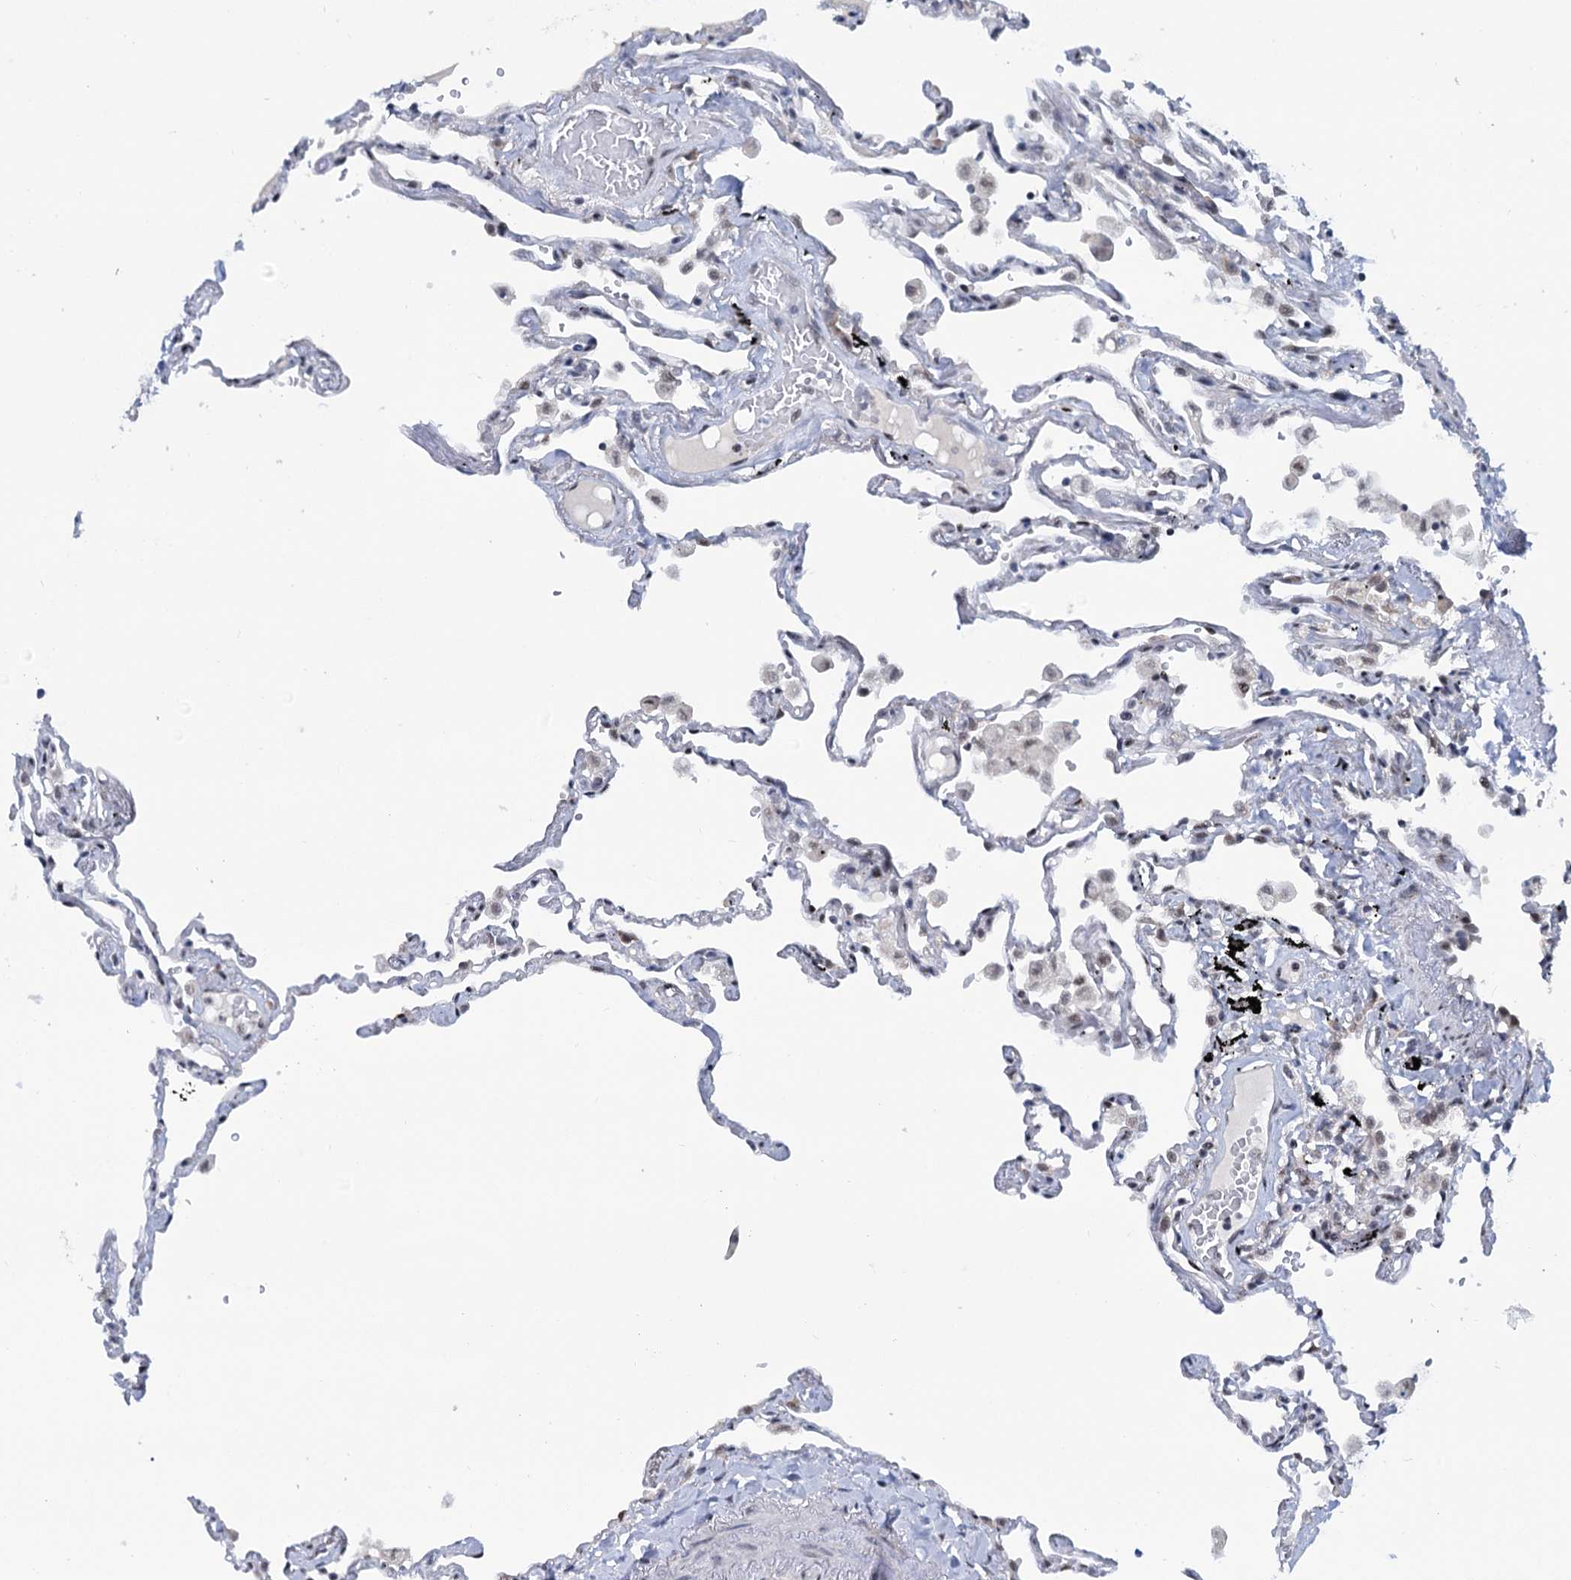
{"staining": {"intensity": "moderate", "quantity": "<25%", "location": "nuclear"}, "tissue": "lung", "cell_type": "Alveolar cells", "image_type": "normal", "snomed": [{"axis": "morphology", "description": "Normal tissue, NOS"}, {"axis": "topography", "description": "Lung"}], "caption": "Immunohistochemical staining of unremarkable human lung displays low levels of moderate nuclear positivity in approximately <25% of alveolar cells.", "gene": "SREK1", "patient": {"sex": "female", "age": 67}}